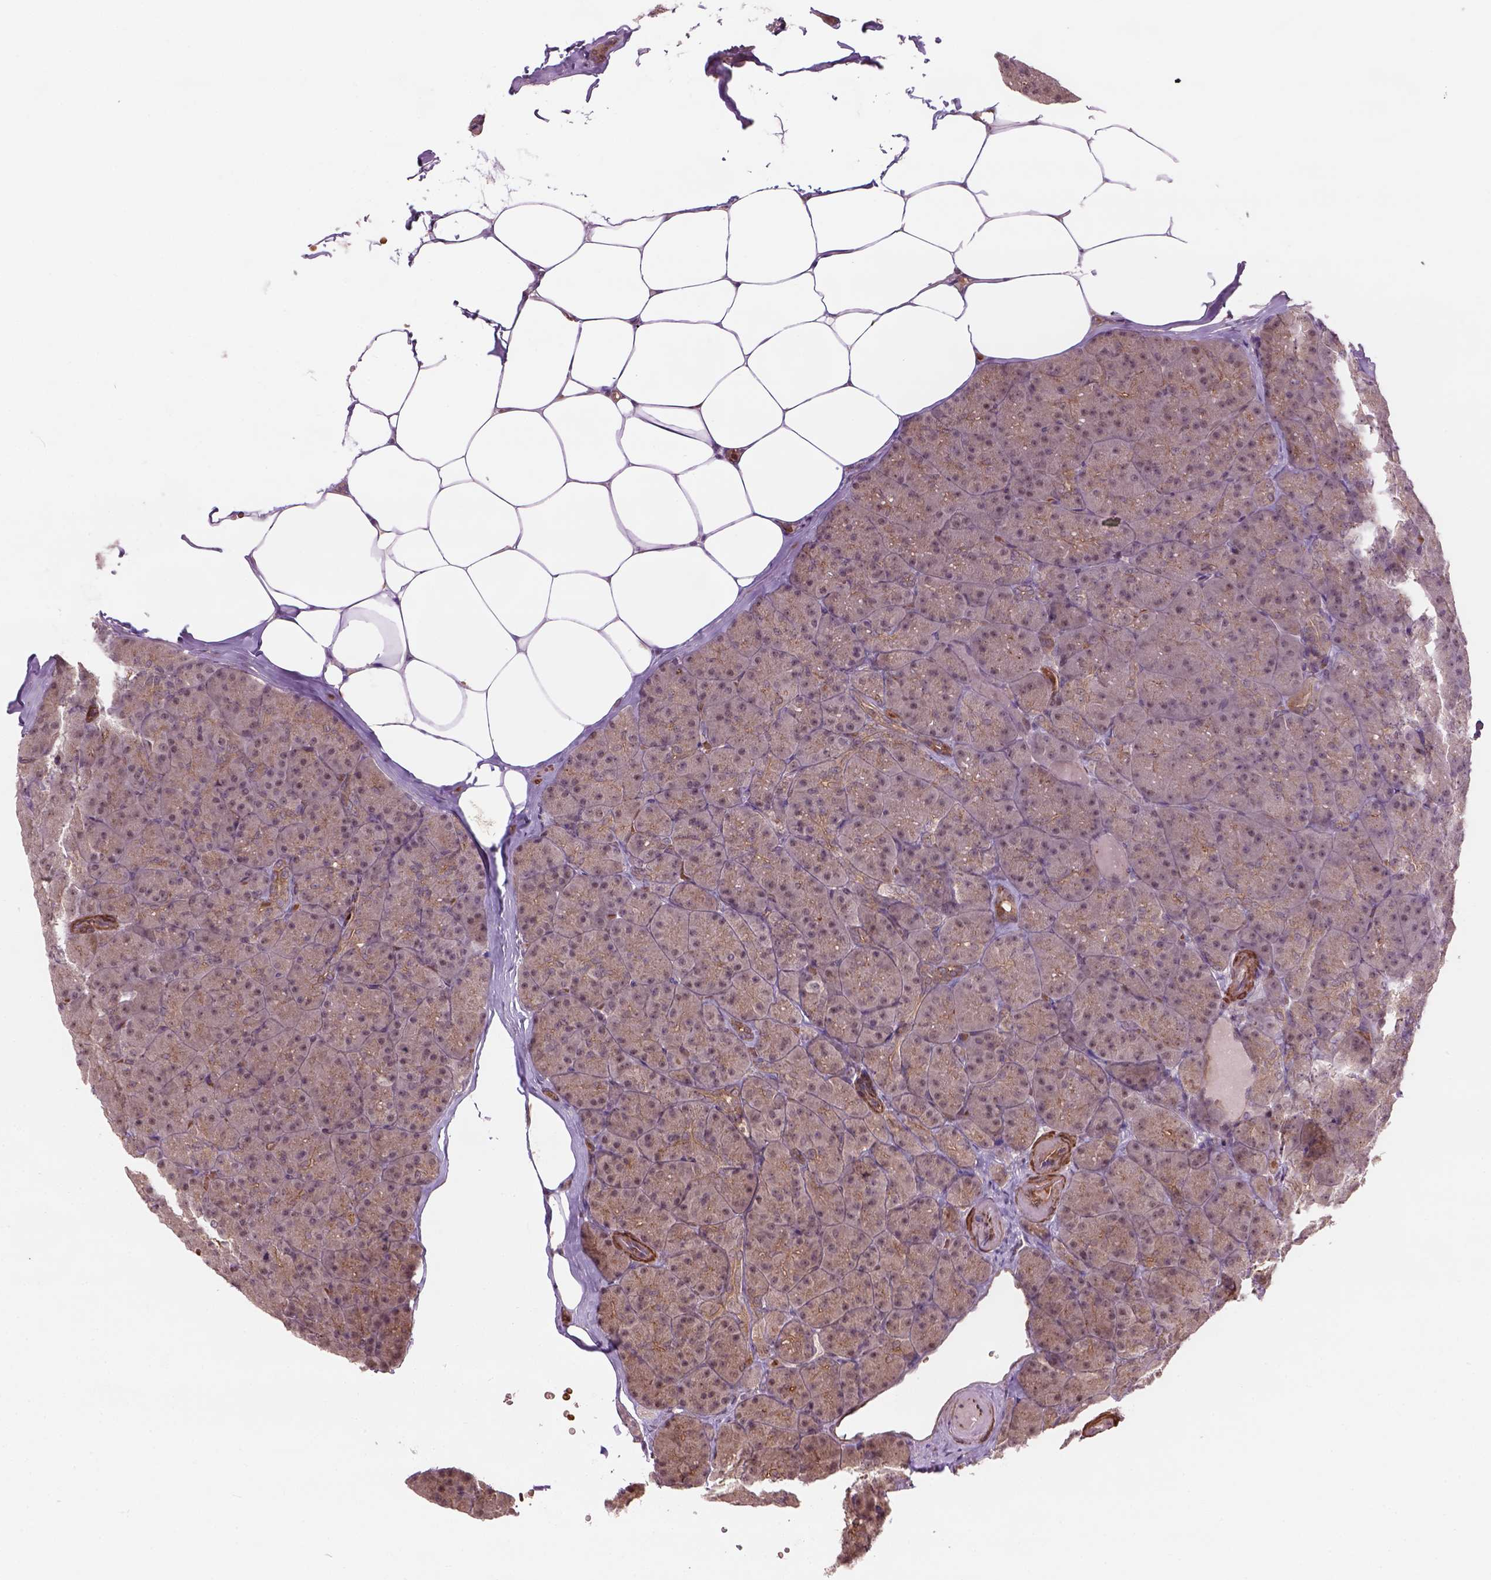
{"staining": {"intensity": "weak", "quantity": ">75%", "location": "cytoplasmic/membranous,nuclear"}, "tissue": "pancreas", "cell_type": "Exocrine glandular cells", "image_type": "normal", "snomed": [{"axis": "morphology", "description": "Normal tissue, NOS"}, {"axis": "topography", "description": "Pancreas"}], "caption": "Pancreas stained for a protein (brown) displays weak cytoplasmic/membranous,nuclear positive expression in about >75% of exocrine glandular cells.", "gene": "PSMD11", "patient": {"sex": "male", "age": 57}}